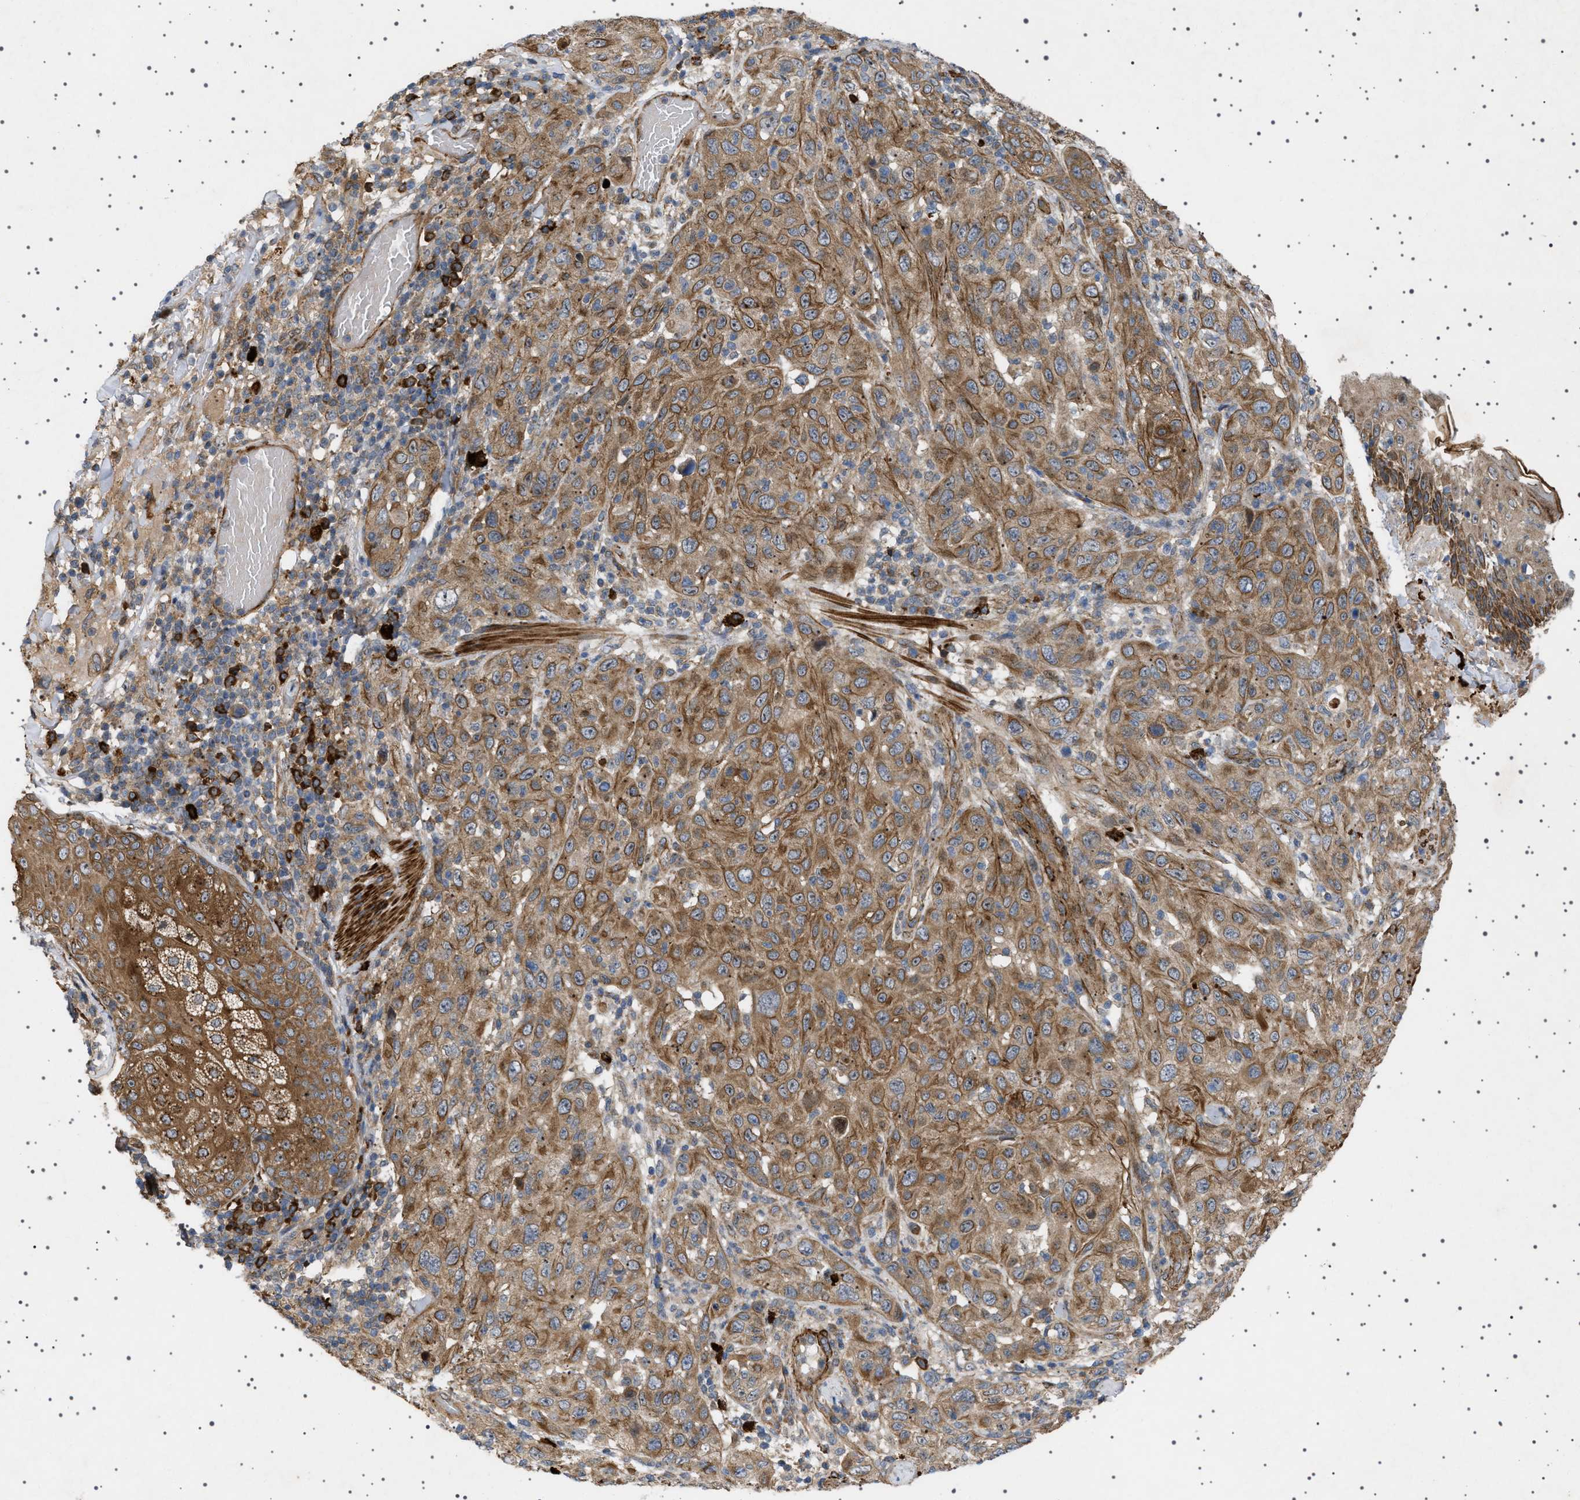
{"staining": {"intensity": "moderate", "quantity": ">75%", "location": "cytoplasmic/membranous"}, "tissue": "skin cancer", "cell_type": "Tumor cells", "image_type": "cancer", "snomed": [{"axis": "morphology", "description": "Squamous cell carcinoma, NOS"}, {"axis": "topography", "description": "Skin"}], "caption": "Immunohistochemical staining of skin squamous cell carcinoma shows medium levels of moderate cytoplasmic/membranous expression in approximately >75% of tumor cells.", "gene": "CCDC186", "patient": {"sex": "female", "age": 88}}